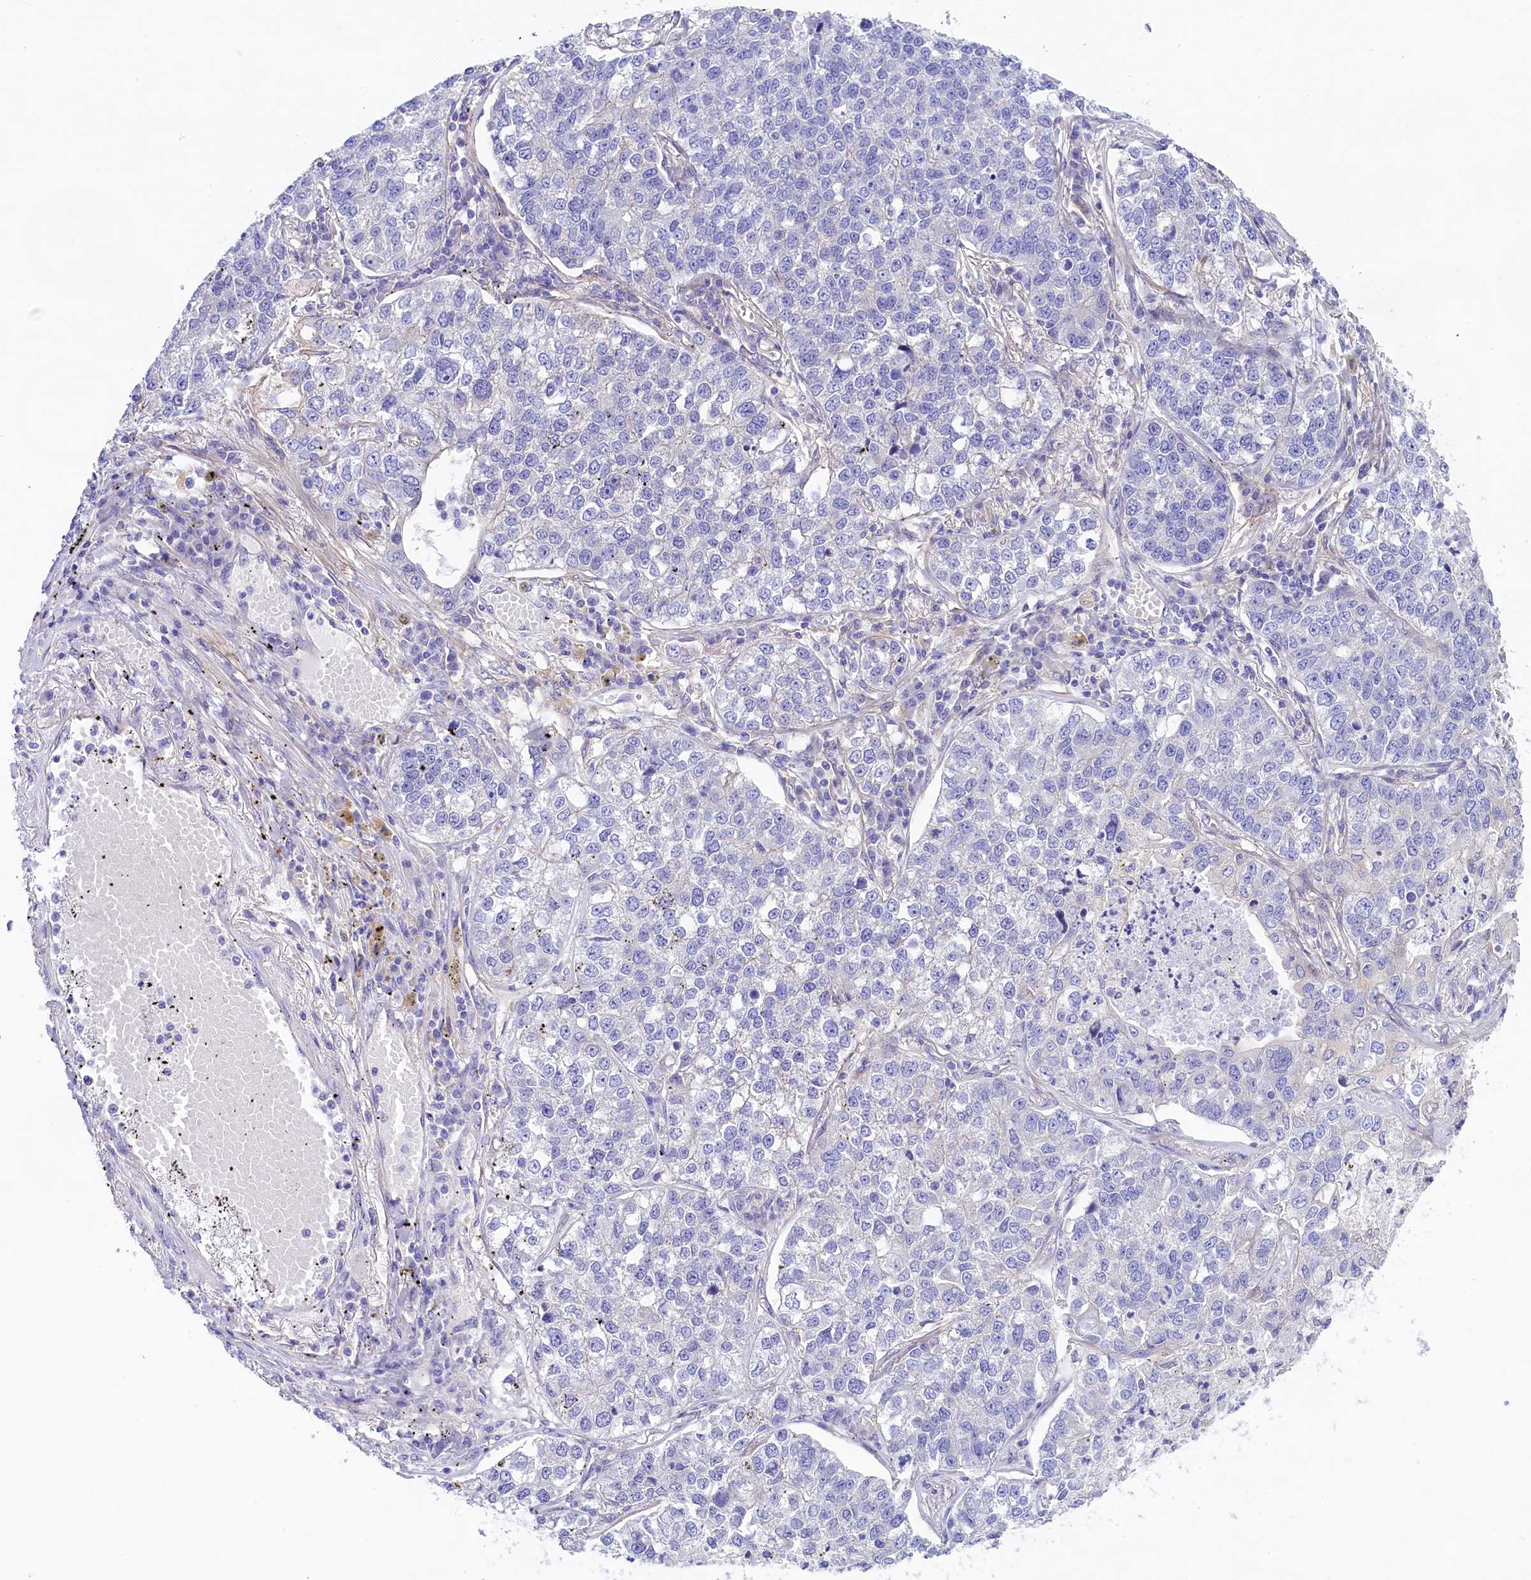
{"staining": {"intensity": "negative", "quantity": "none", "location": "none"}, "tissue": "lung cancer", "cell_type": "Tumor cells", "image_type": "cancer", "snomed": [{"axis": "morphology", "description": "Adenocarcinoma, NOS"}, {"axis": "topography", "description": "Lung"}], "caption": "Human lung cancer (adenocarcinoma) stained for a protein using immunohistochemistry displays no expression in tumor cells.", "gene": "PPP1R13L", "patient": {"sex": "male", "age": 49}}